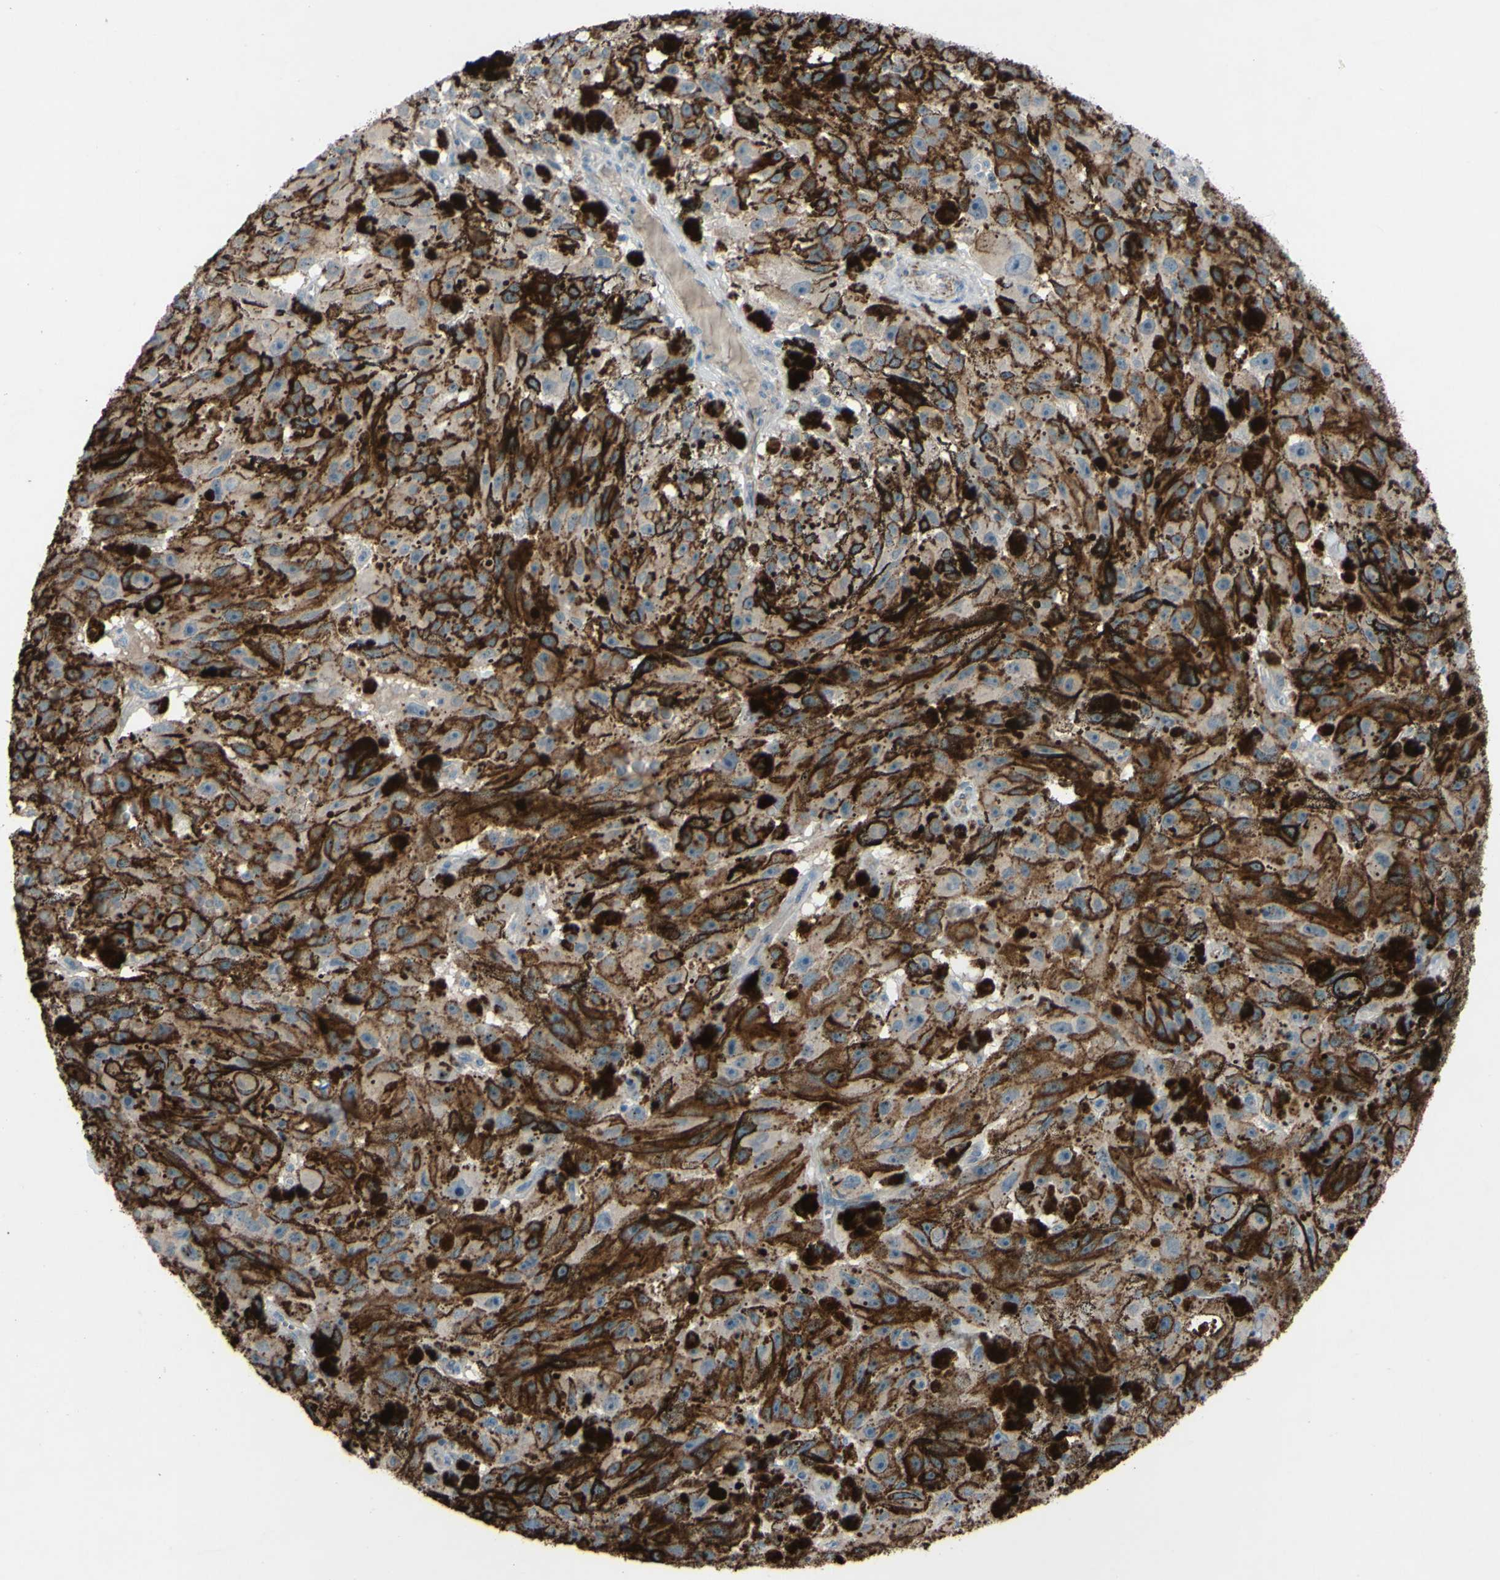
{"staining": {"intensity": "weak", "quantity": ">75%", "location": "cytoplasmic/membranous"}, "tissue": "melanoma", "cell_type": "Tumor cells", "image_type": "cancer", "snomed": [{"axis": "morphology", "description": "Malignant melanoma, NOS"}, {"axis": "topography", "description": "Skin"}], "caption": "The image exhibits immunohistochemical staining of melanoma. There is weak cytoplasmic/membranous positivity is identified in about >75% of tumor cells. (Stains: DAB in brown, nuclei in blue, Microscopy: brightfield microscopy at high magnification).", "gene": "CDCP1", "patient": {"sex": "female", "age": 104}}